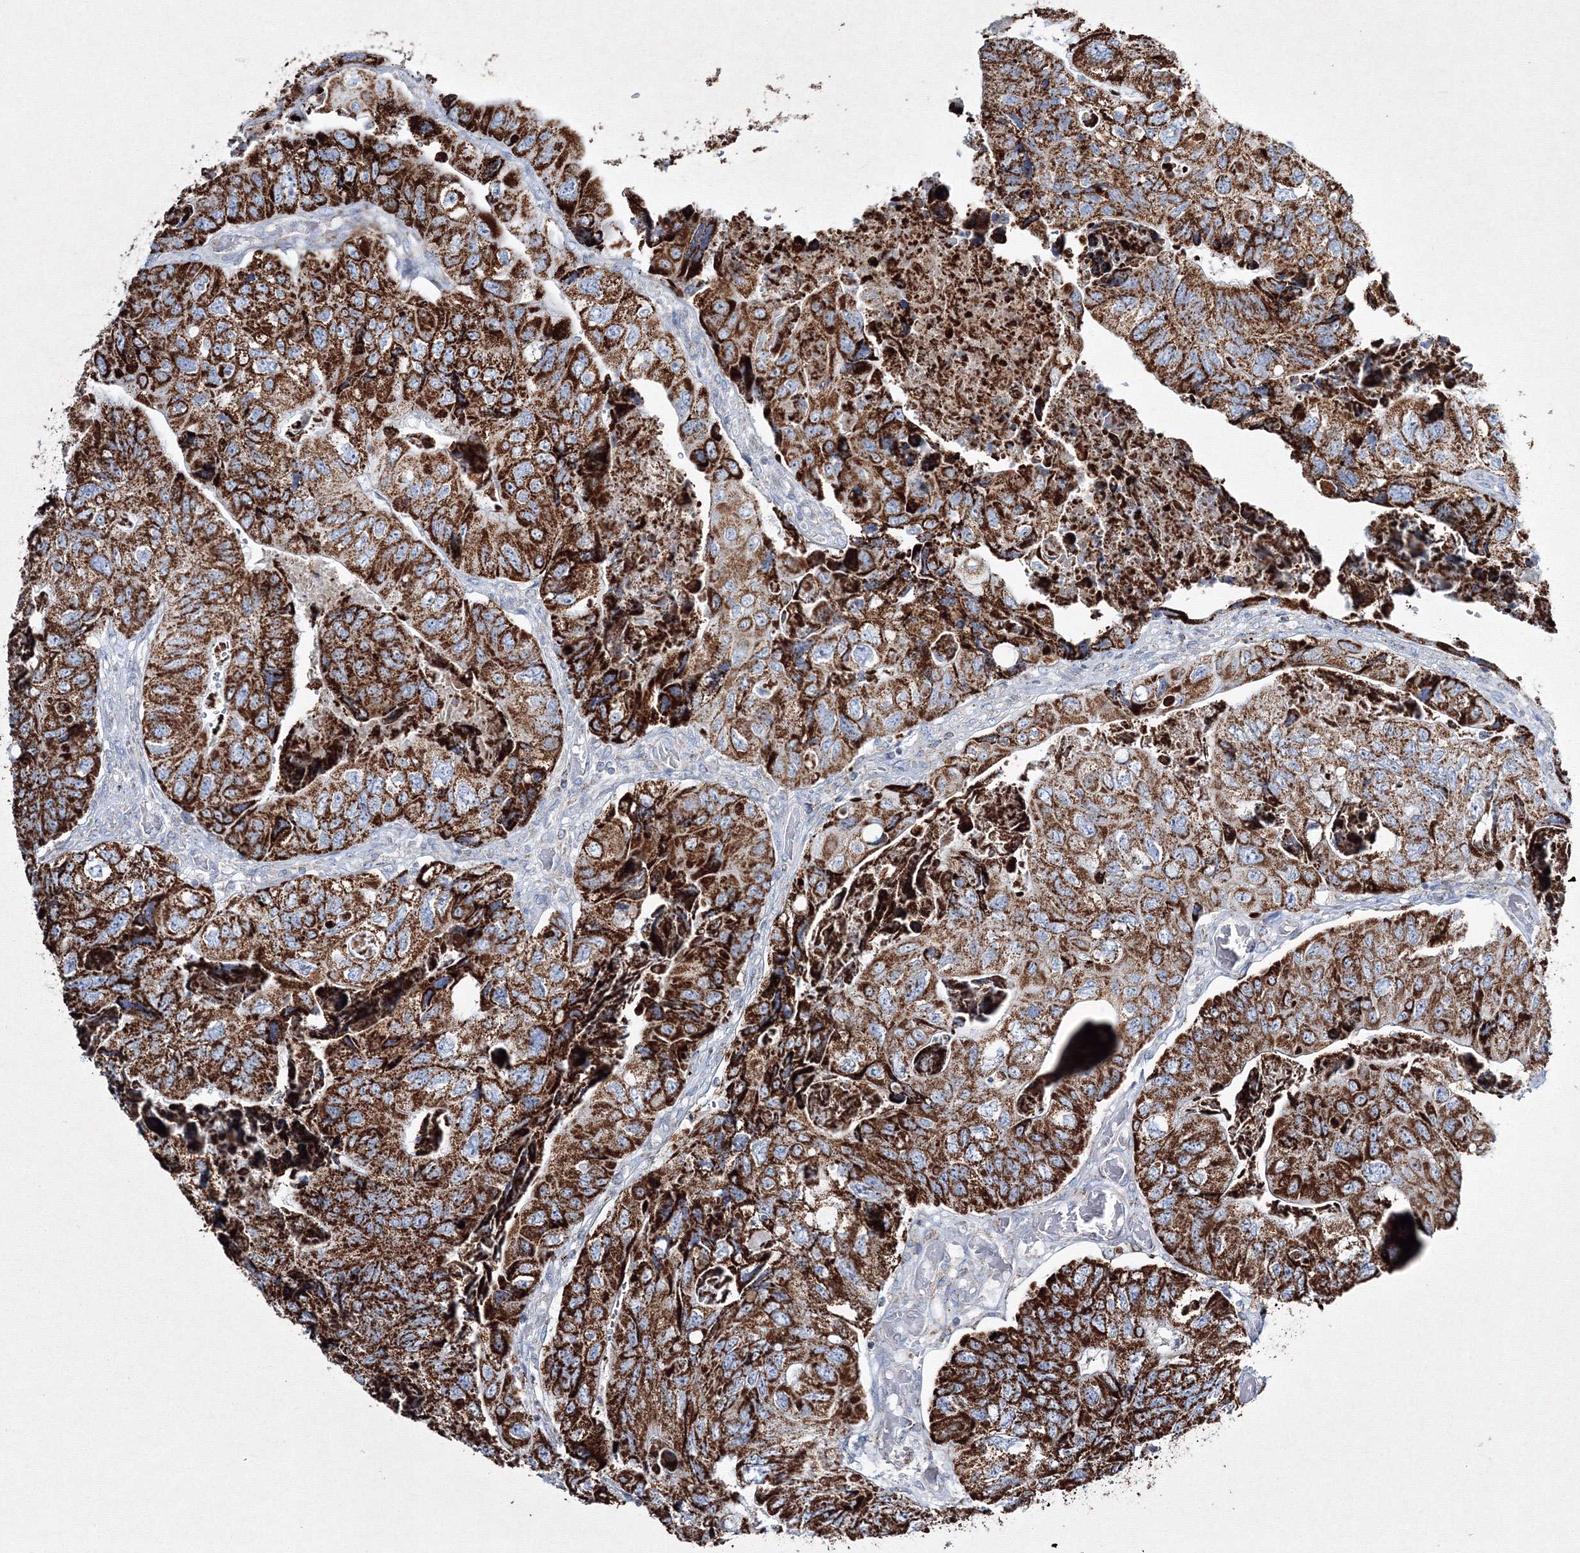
{"staining": {"intensity": "strong", "quantity": ">75%", "location": "cytoplasmic/membranous"}, "tissue": "colorectal cancer", "cell_type": "Tumor cells", "image_type": "cancer", "snomed": [{"axis": "morphology", "description": "Adenocarcinoma, NOS"}, {"axis": "topography", "description": "Rectum"}], "caption": "A brown stain highlights strong cytoplasmic/membranous positivity of a protein in adenocarcinoma (colorectal) tumor cells.", "gene": "IGSF9", "patient": {"sex": "male", "age": 63}}